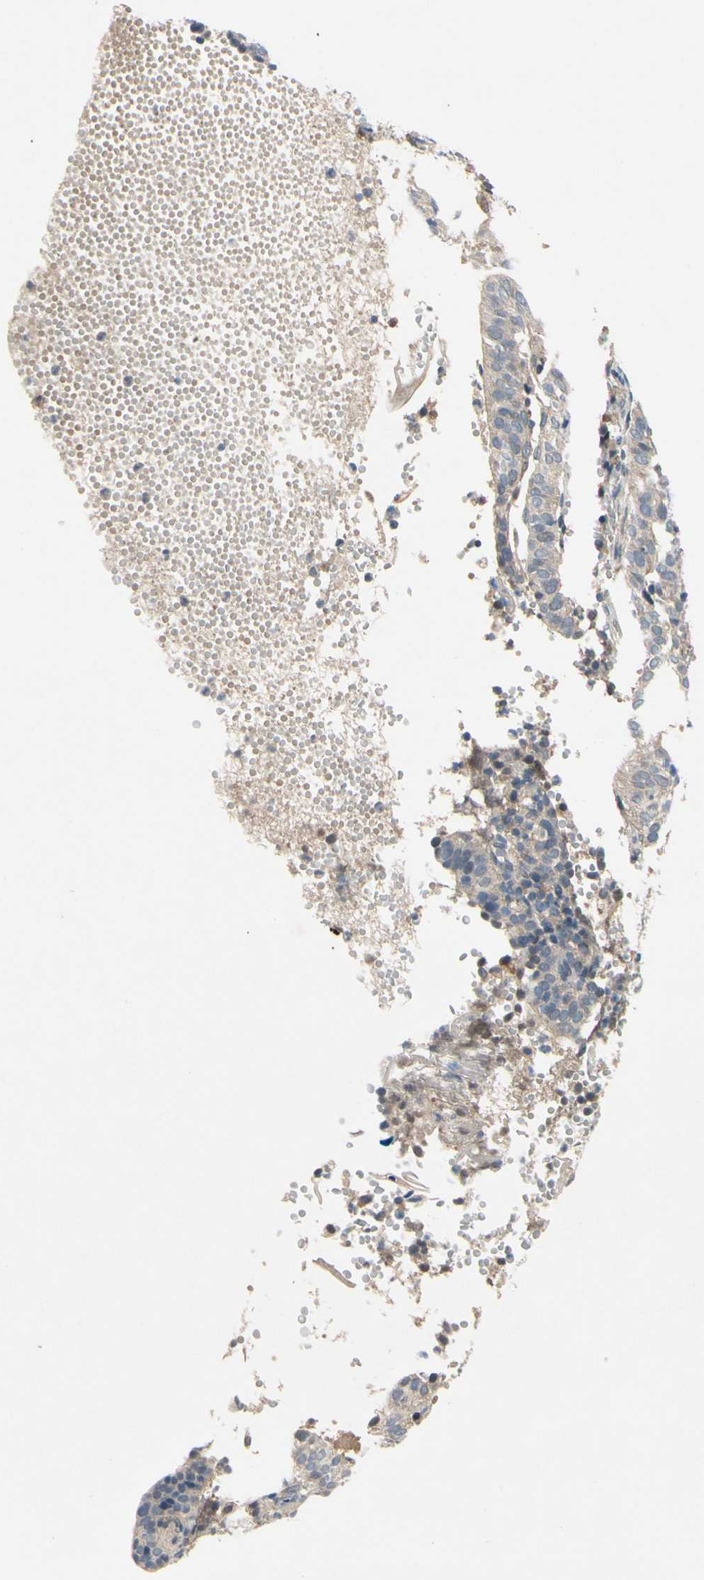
{"staining": {"intensity": "weak", "quantity": "<25%", "location": "cytoplasmic/membranous"}, "tissue": "cervical cancer", "cell_type": "Tumor cells", "image_type": "cancer", "snomed": [{"axis": "morphology", "description": "Squamous cell carcinoma, NOS"}, {"axis": "topography", "description": "Cervix"}], "caption": "There is no significant staining in tumor cells of cervical cancer (squamous cell carcinoma). (DAB IHC visualized using brightfield microscopy, high magnification).", "gene": "ICAM5", "patient": {"sex": "female", "age": 39}}